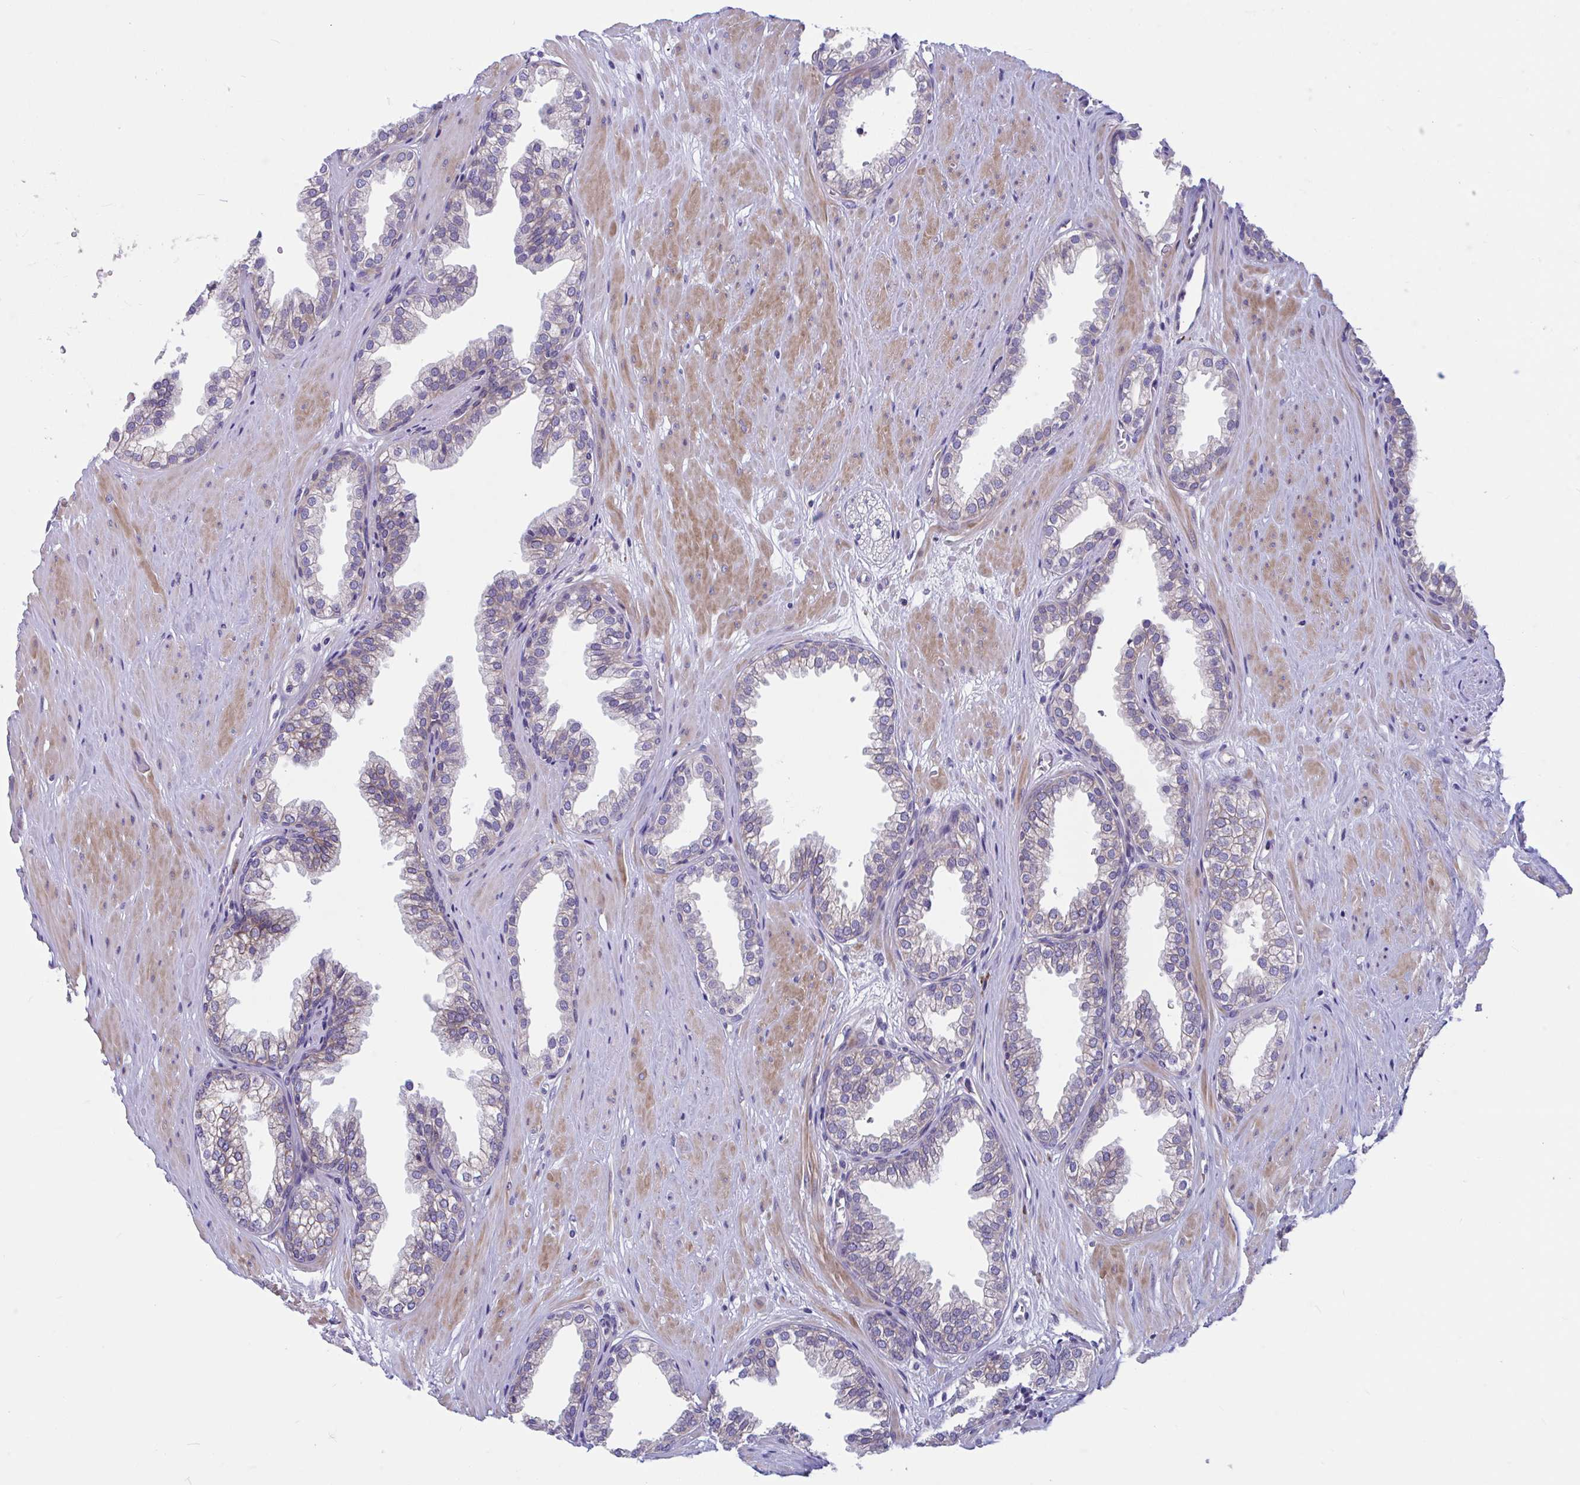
{"staining": {"intensity": "weak", "quantity": "<25%", "location": "cytoplasmic/membranous"}, "tissue": "prostate", "cell_type": "Glandular cells", "image_type": "normal", "snomed": [{"axis": "morphology", "description": "Normal tissue, NOS"}, {"axis": "topography", "description": "Prostate"}, {"axis": "topography", "description": "Peripheral nerve tissue"}], "caption": "Protein analysis of normal prostate displays no significant staining in glandular cells.", "gene": "WBP1", "patient": {"sex": "male", "age": 55}}